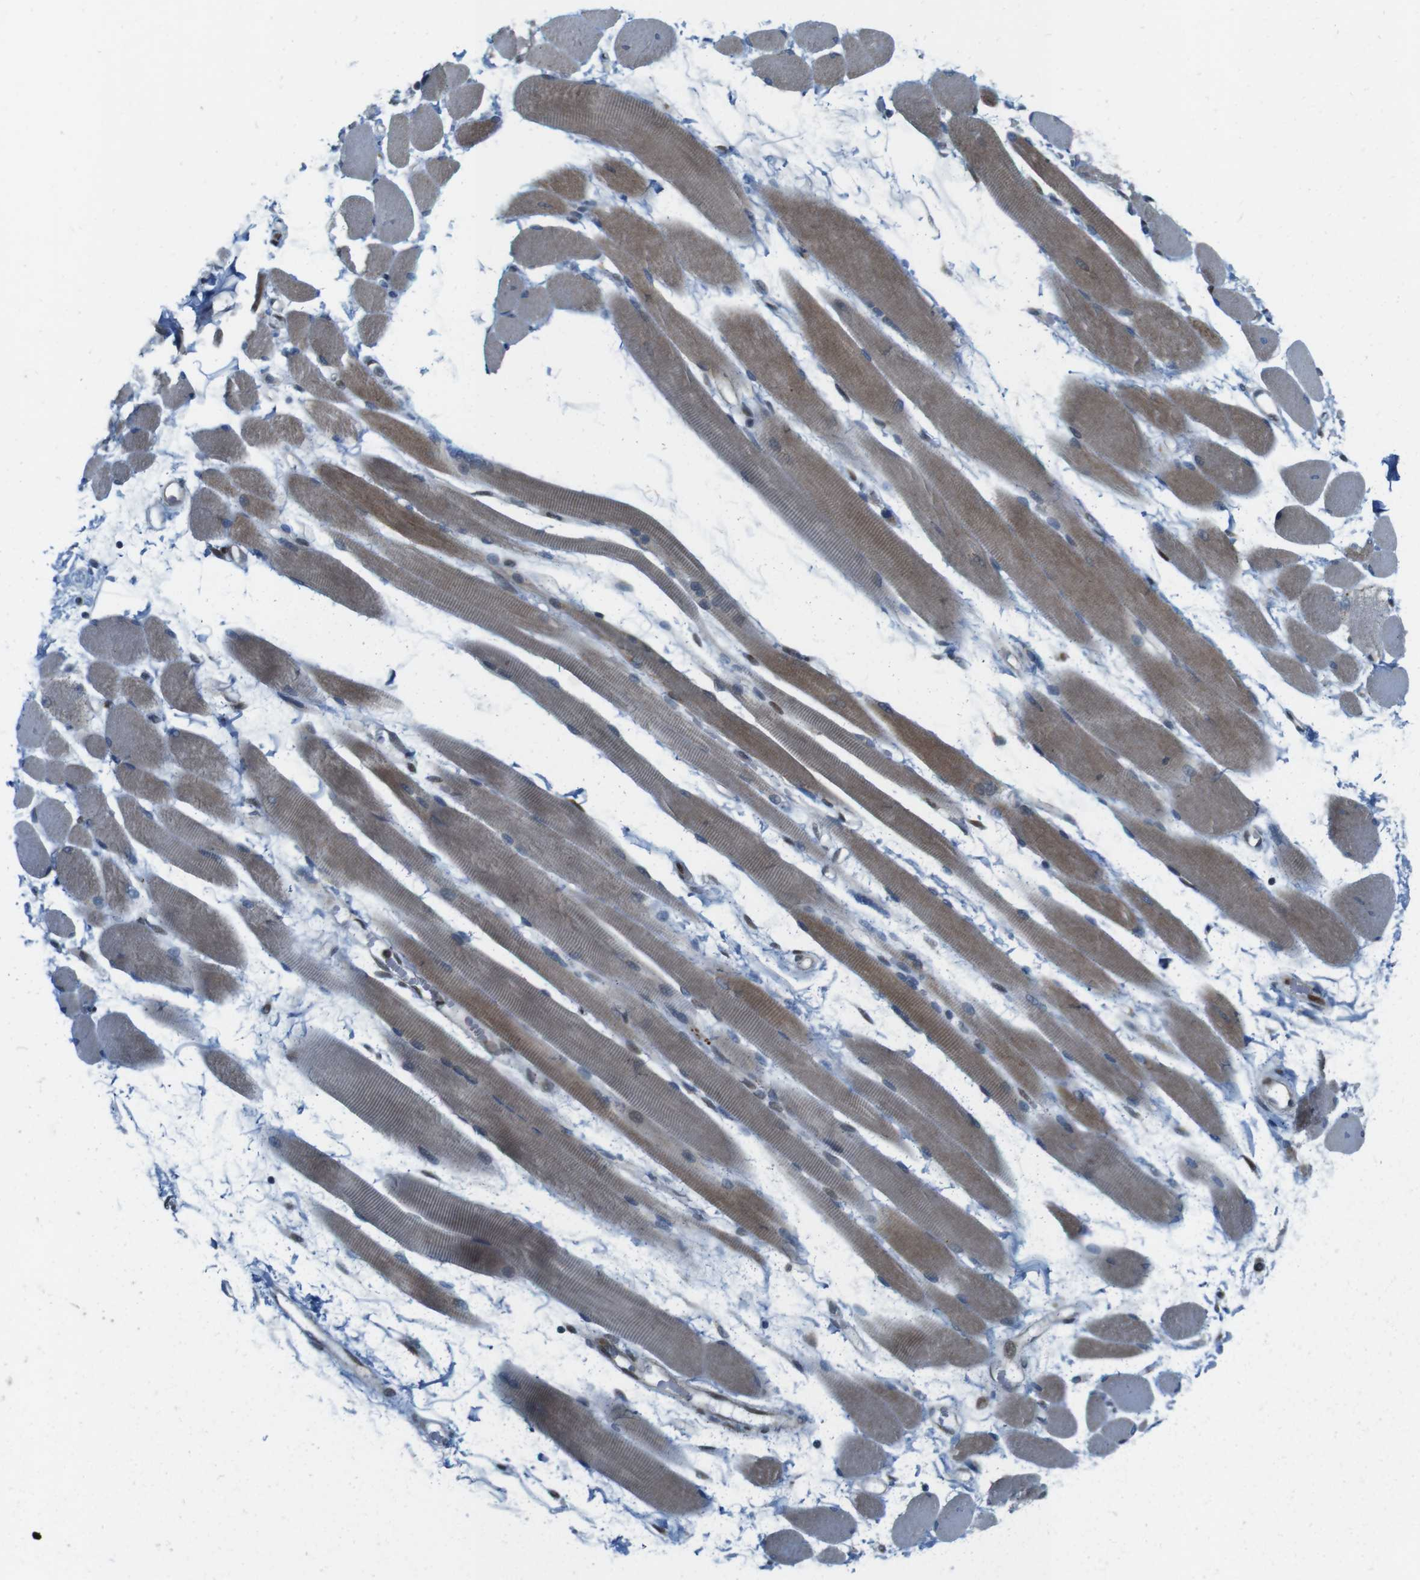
{"staining": {"intensity": "moderate", "quantity": "25%-75%", "location": "cytoplasmic/membranous"}, "tissue": "skeletal muscle", "cell_type": "Myocytes", "image_type": "normal", "snomed": [{"axis": "morphology", "description": "Normal tissue, NOS"}, {"axis": "topography", "description": "Skeletal muscle"}, {"axis": "topography", "description": "Peripheral nerve tissue"}], "caption": "Immunohistochemistry (IHC) (DAB (3,3'-diaminobenzidine)) staining of unremarkable human skeletal muscle demonstrates moderate cytoplasmic/membranous protein expression in approximately 25%-75% of myocytes.", "gene": "SKI", "patient": {"sex": "female", "age": 84}}